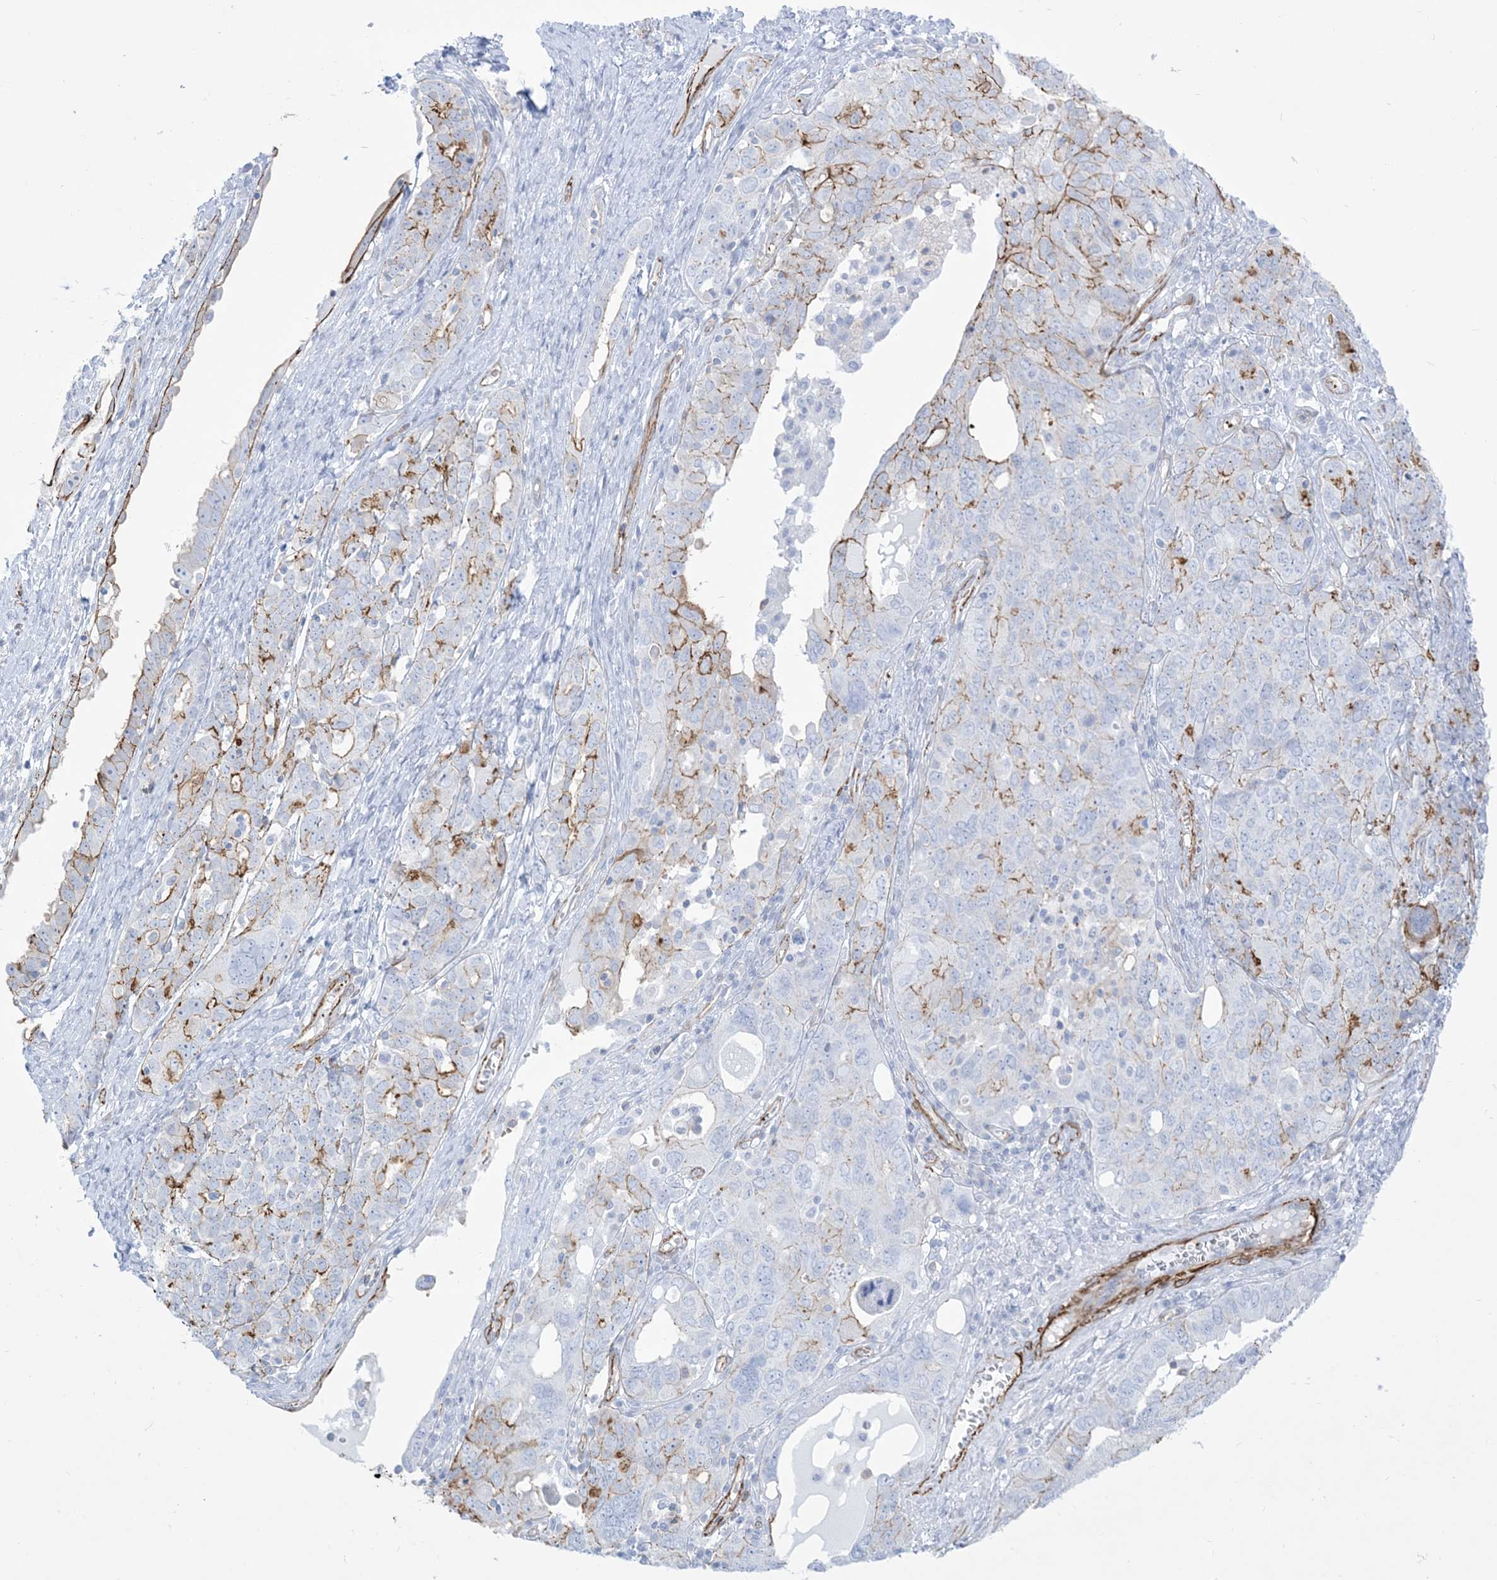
{"staining": {"intensity": "moderate", "quantity": "<25%", "location": "cytoplasmic/membranous"}, "tissue": "ovarian cancer", "cell_type": "Tumor cells", "image_type": "cancer", "snomed": [{"axis": "morphology", "description": "Carcinoma, endometroid"}, {"axis": "topography", "description": "Ovary"}], "caption": "Immunohistochemistry (IHC) photomicrograph of human ovarian cancer stained for a protein (brown), which exhibits low levels of moderate cytoplasmic/membranous staining in approximately <25% of tumor cells.", "gene": "B3GNT7", "patient": {"sex": "female", "age": 62}}